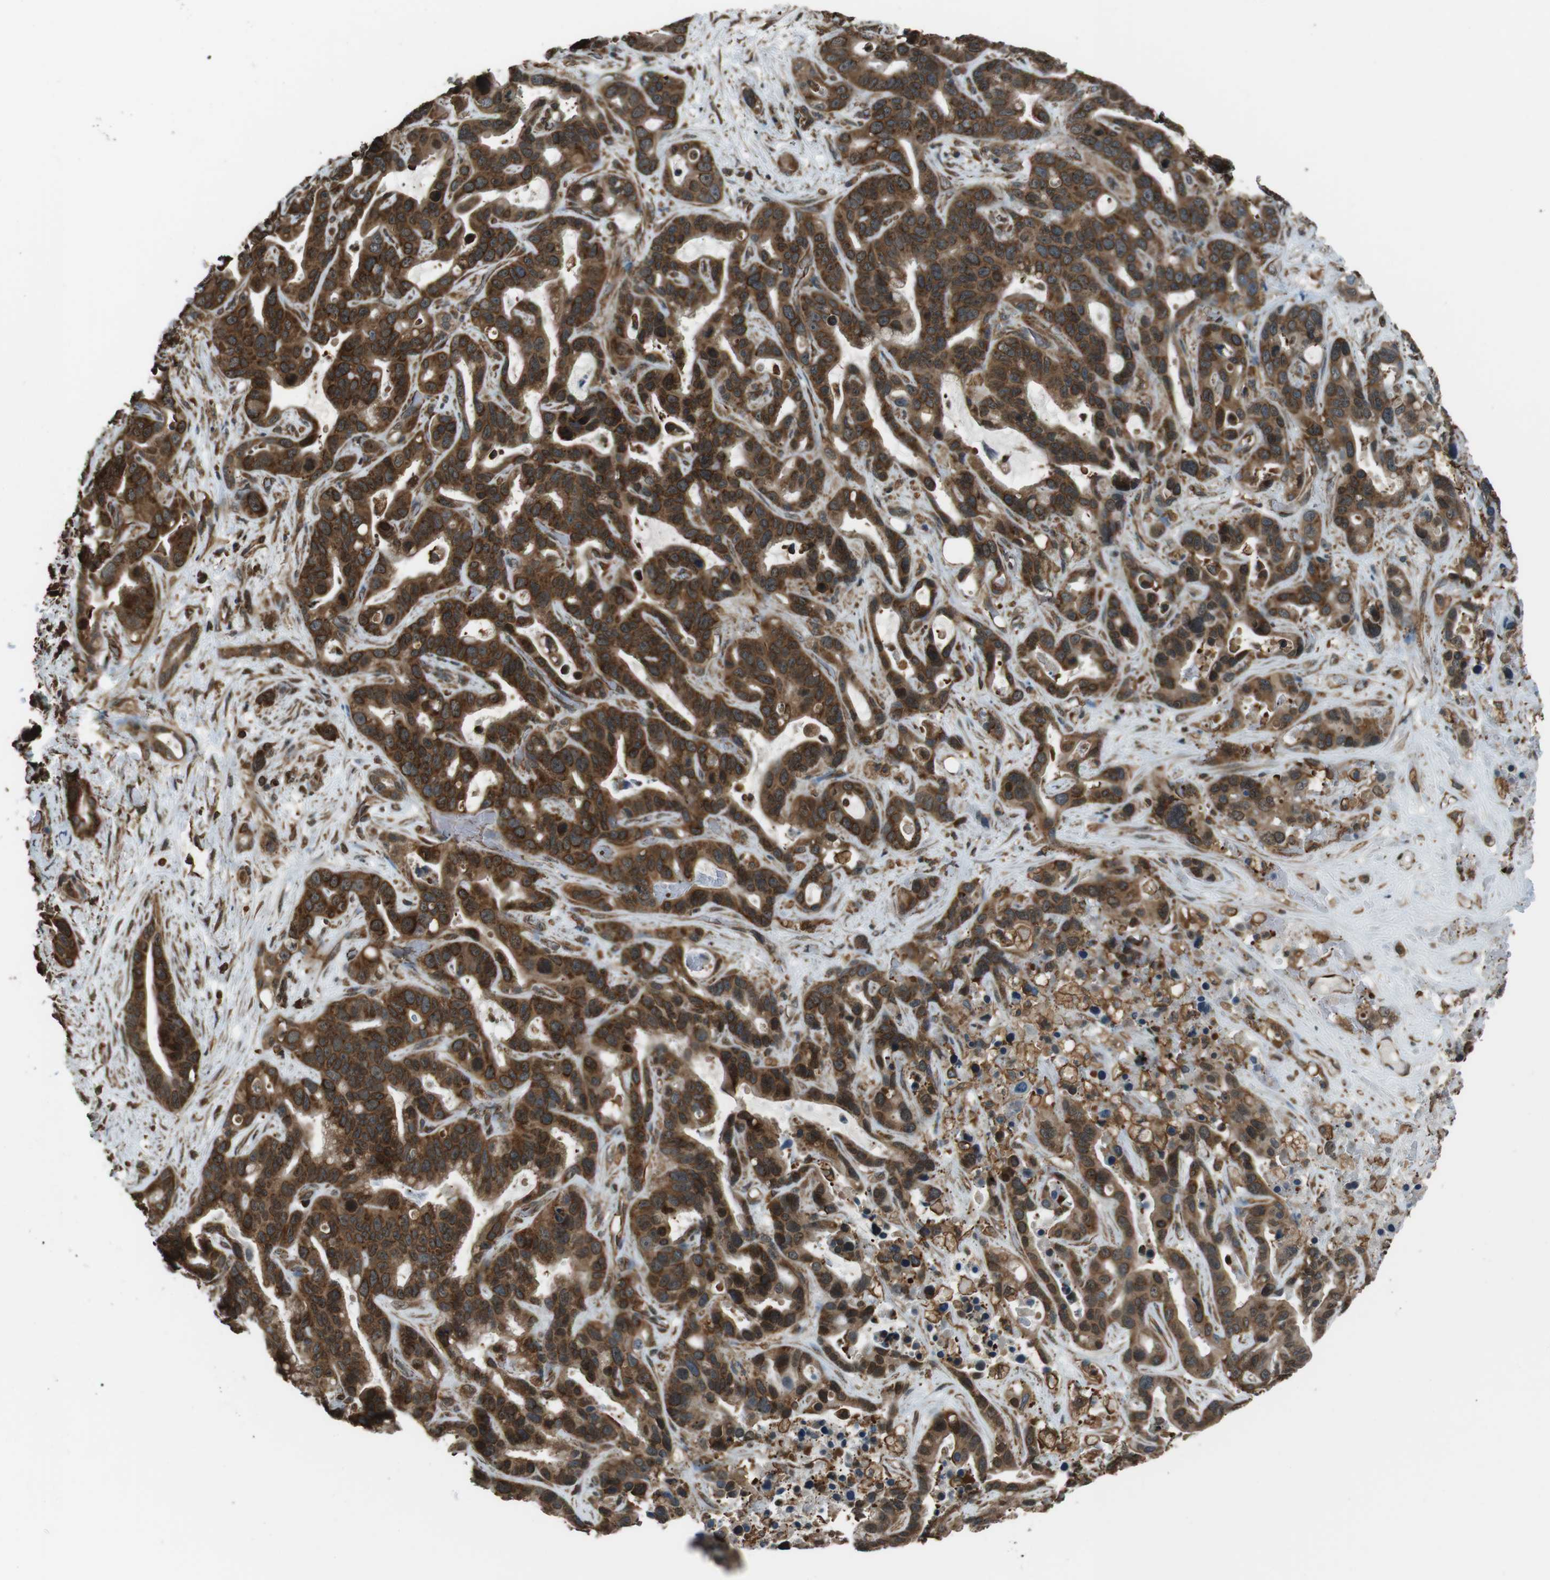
{"staining": {"intensity": "strong", "quantity": "25%-75%", "location": "cytoplasmic/membranous"}, "tissue": "liver cancer", "cell_type": "Tumor cells", "image_type": "cancer", "snomed": [{"axis": "morphology", "description": "Cholangiocarcinoma"}, {"axis": "topography", "description": "Liver"}], "caption": "Strong cytoplasmic/membranous expression for a protein is present in approximately 25%-75% of tumor cells of liver cancer (cholangiocarcinoma) using immunohistochemistry.", "gene": "PA2G4", "patient": {"sex": "female", "age": 65}}